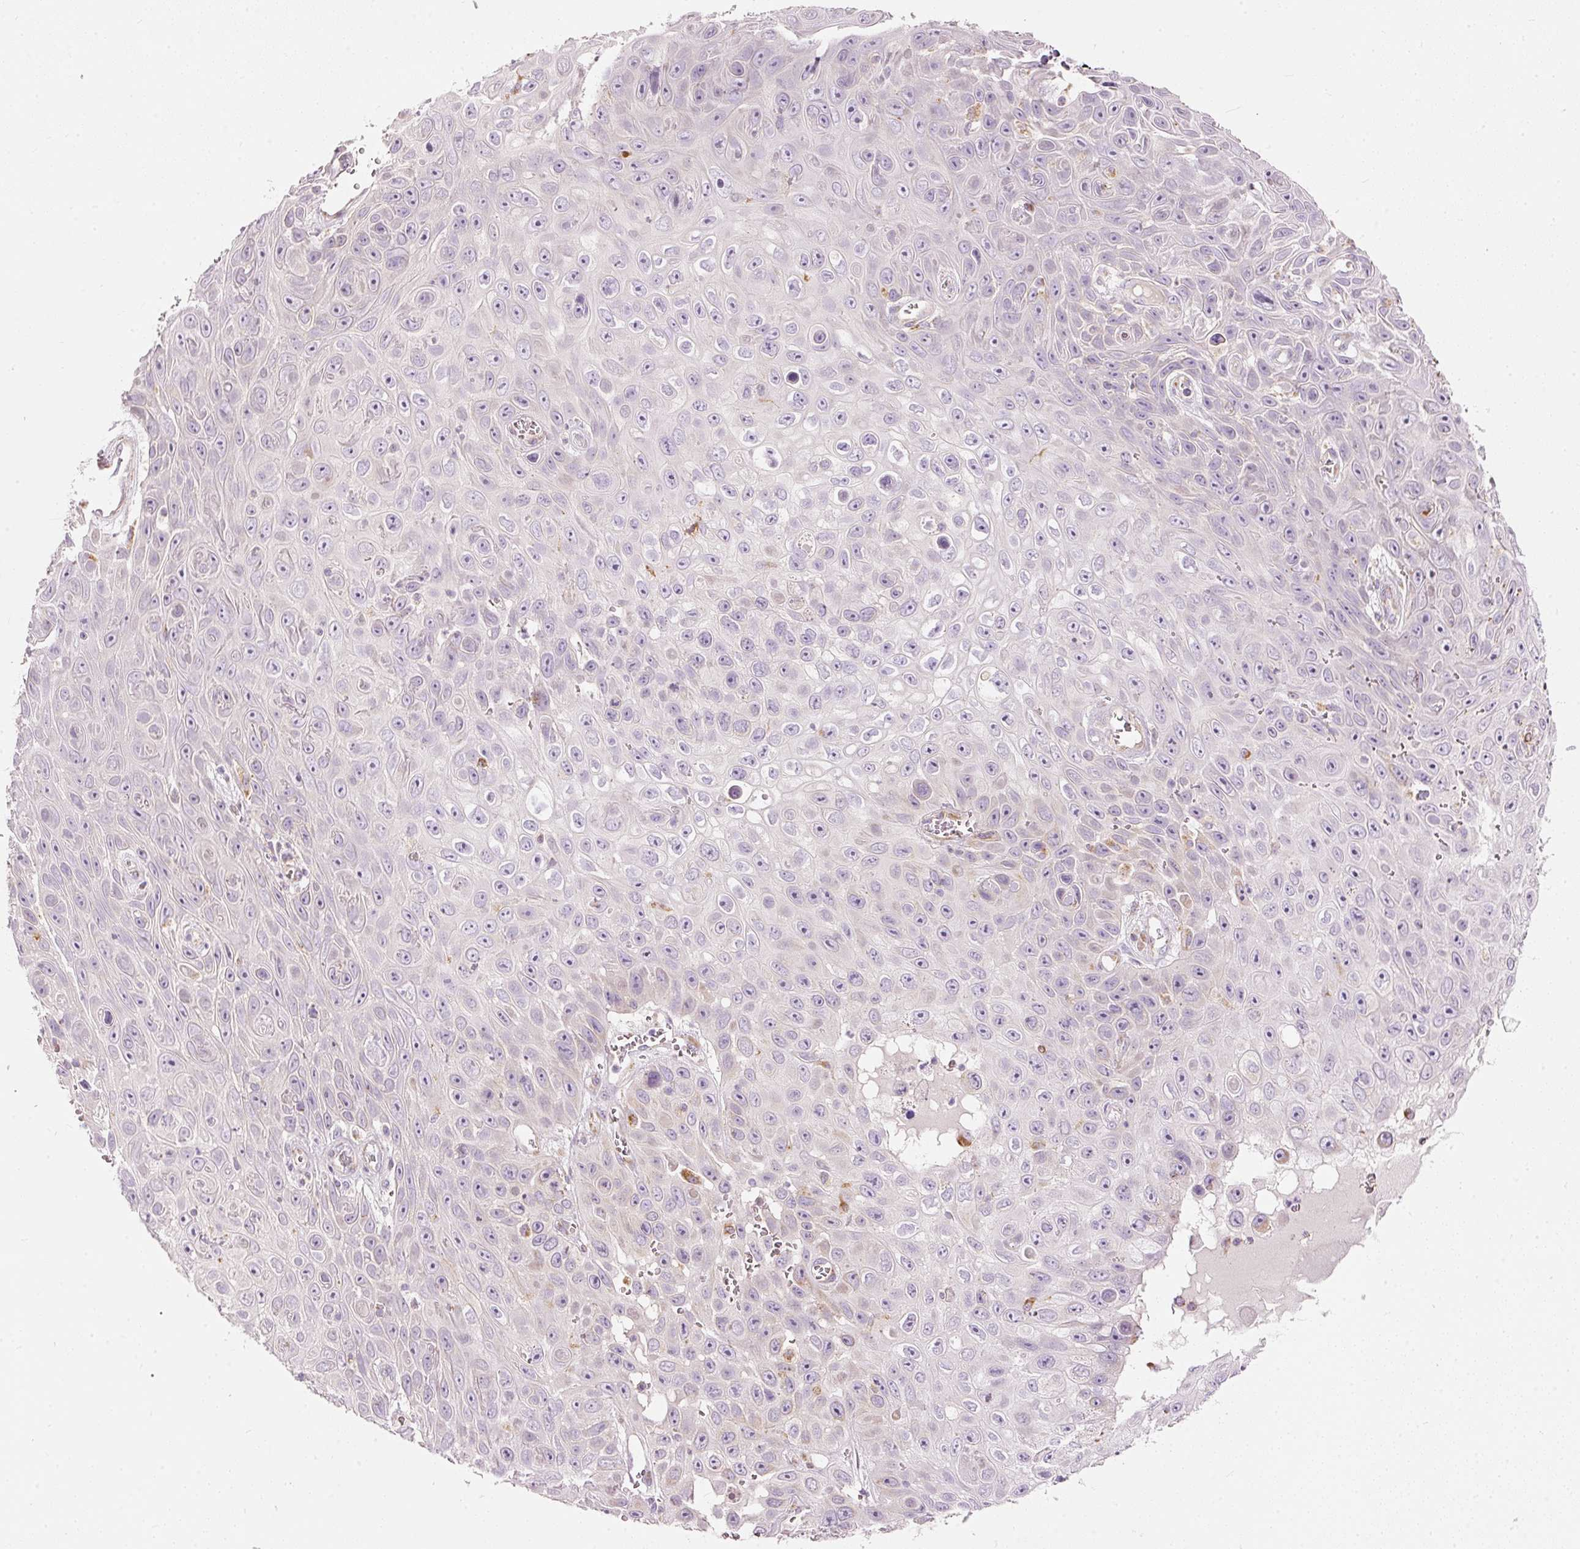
{"staining": {"intensity": "negative", "quantity": "none", "location": "none"}, "tissue": "skin cancer", "cell_type": "Tumor cells", "image_type": "cancer", "snomed": [{"axis": "morphology", "description": "Squamous cell carcinoma, NOS"}, {"axis": "topography", "description": "Skin"}], "caption": "Immunohistochemical staining of human squamous cell carcinoma (skin) reveals no significant positivity in tumor cells. (Stains: DAB (3,3'-diaminobenzidine) immunohistochemistry (IHC) with hematoxylin counter stain, Microscopy: brightfield microscopy at high magnification).", "gene": "MTHFD2", "patient": {"sex": "male", "age": 82}}